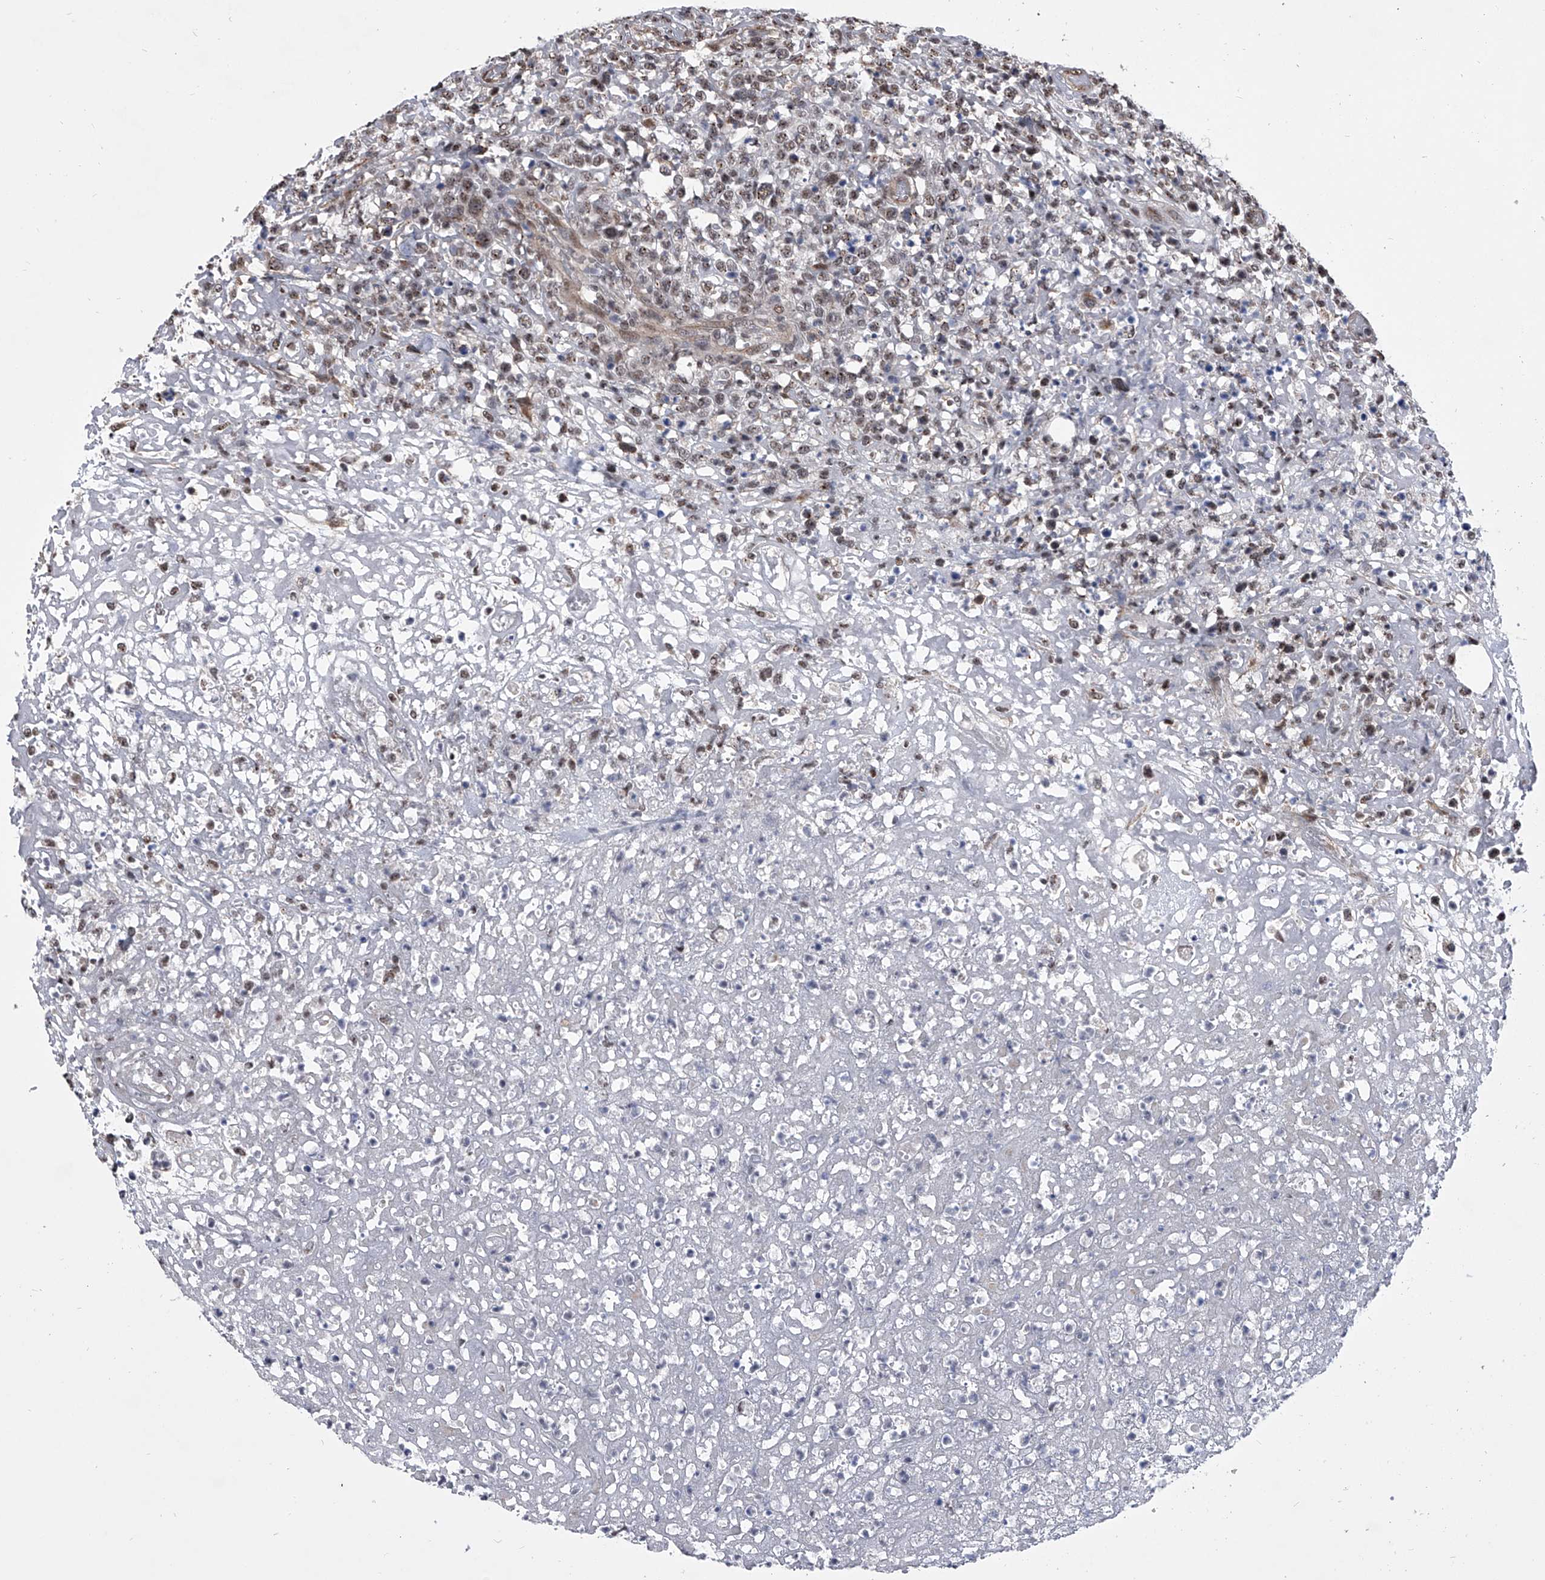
{"staining": {"intensity": "weak", "quantity": "25%-75%", "location": "nuclear"}, "tissue": "lymphoma", "cell_type": "Tumor cells", "image_type": "cancer", "snomed": [{"axis": "morphology", "description": "Malignant lymphoma, non-Hodgkin's type, High grade"}, {"axis": "topography", "description": "Colon"}], "caption": "IHC (DAB) staining of high-grade malignant lymphoma, non-Hodgkin's type exhibits weak nuclear protein expression in about 25%-75% of tumor cells.", "gene": "ZNF76", "patient": {"sex": "female", "age": 53}}